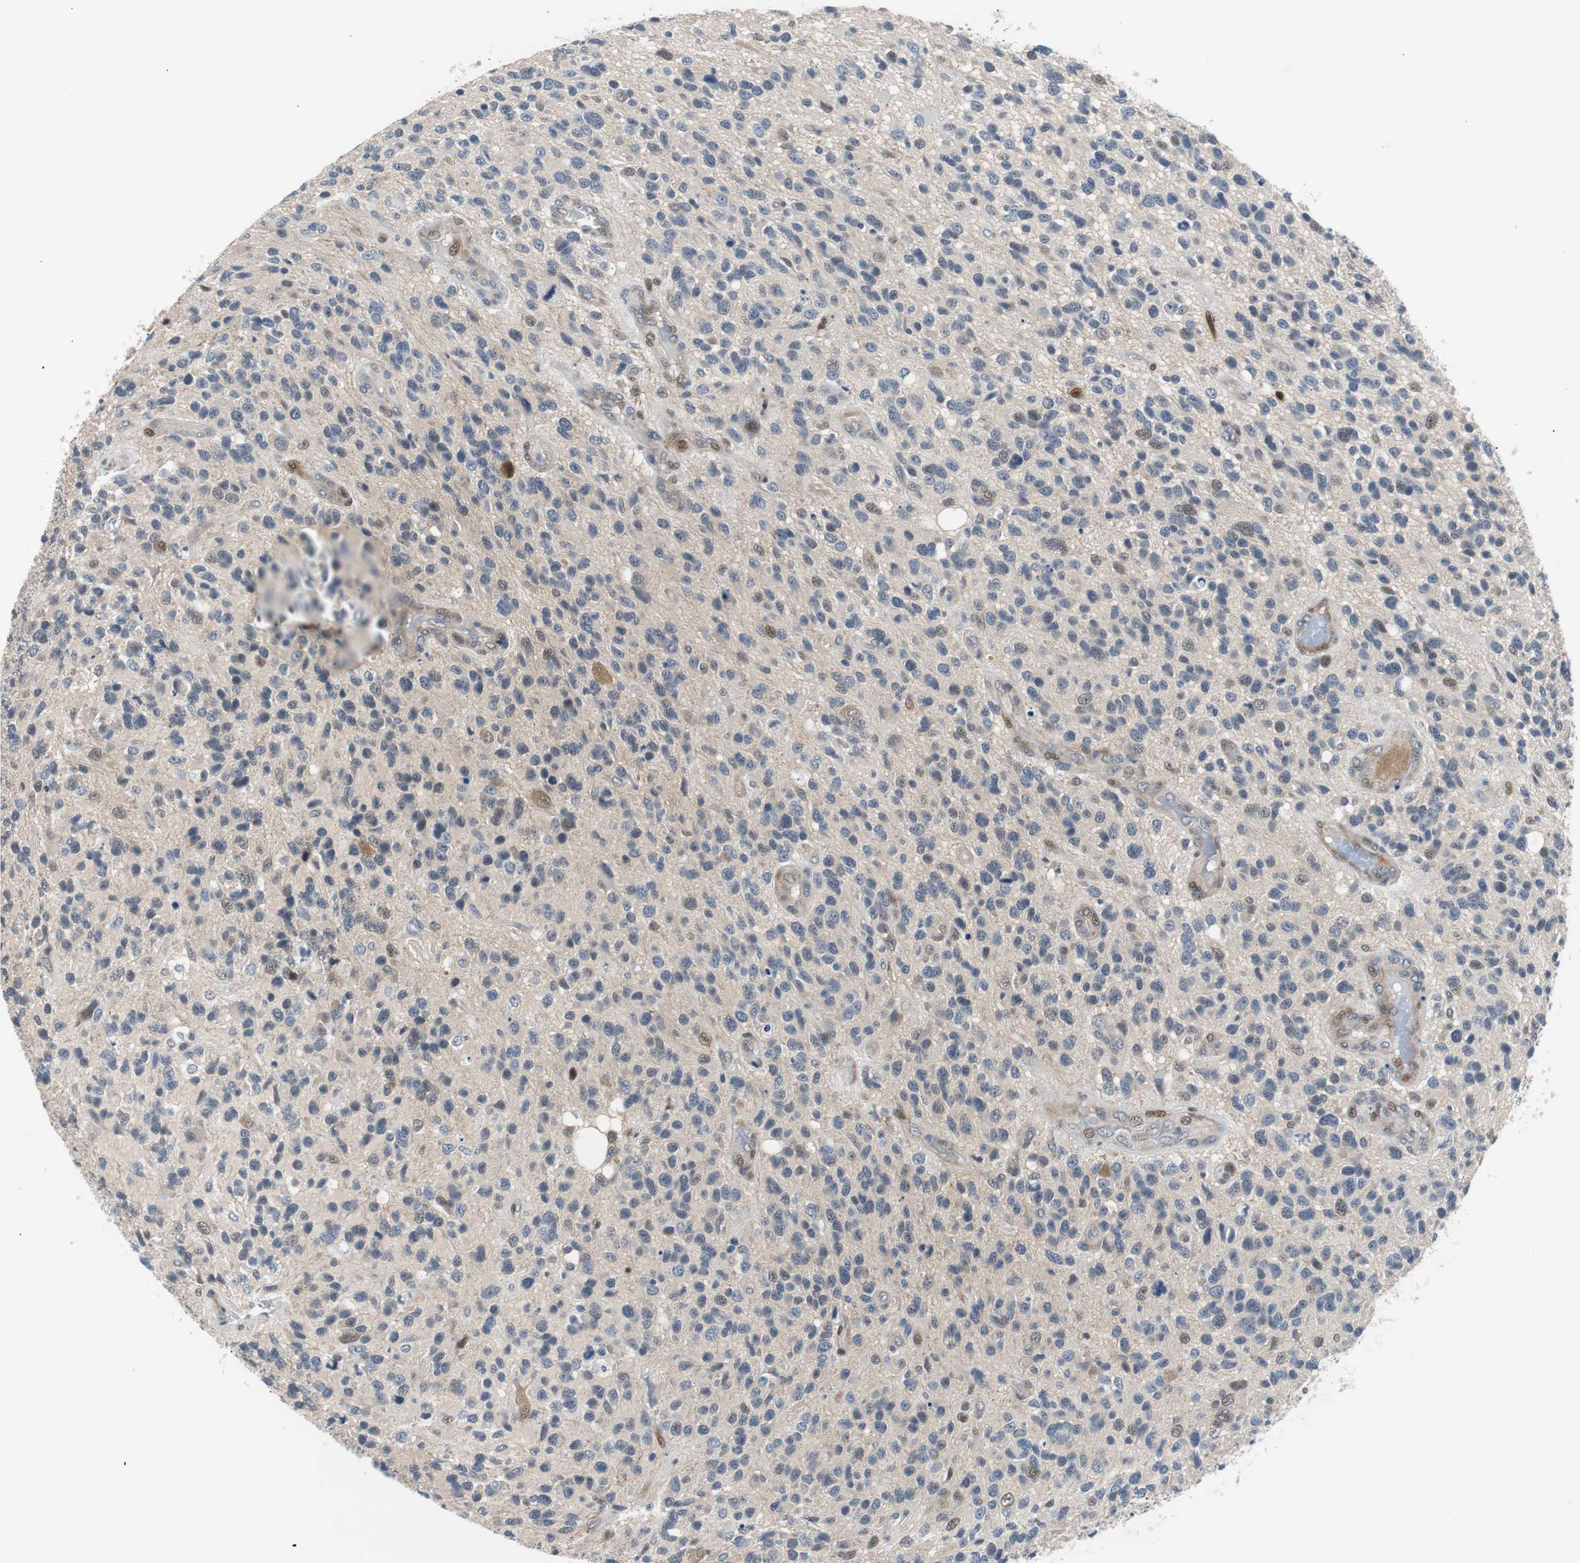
{"staining": {"intensity": "weak", "quantity": "<25%", "location": "nuclear"}, "tissue": "glioma", "cell_type": "Tumor cells", "image_type": "cancer", "snomed": [{"axis": "morphology", "description": "Glioma, malignant, High grade"}, {"axis": "topography", "description": "Brain"}], "caption": "IHC micrograph of neoplastic tissue: human high-grade glioma (malignant) stained with DAB exhibits no significant protein positivity in tumor cells. Brightfield microscopy of IHC stained with DAB (brown) and hematoxylin (blue), captured at high magnification.", "gene": "MAP2K4", "patient": {"sex": "female", "age": 58}}